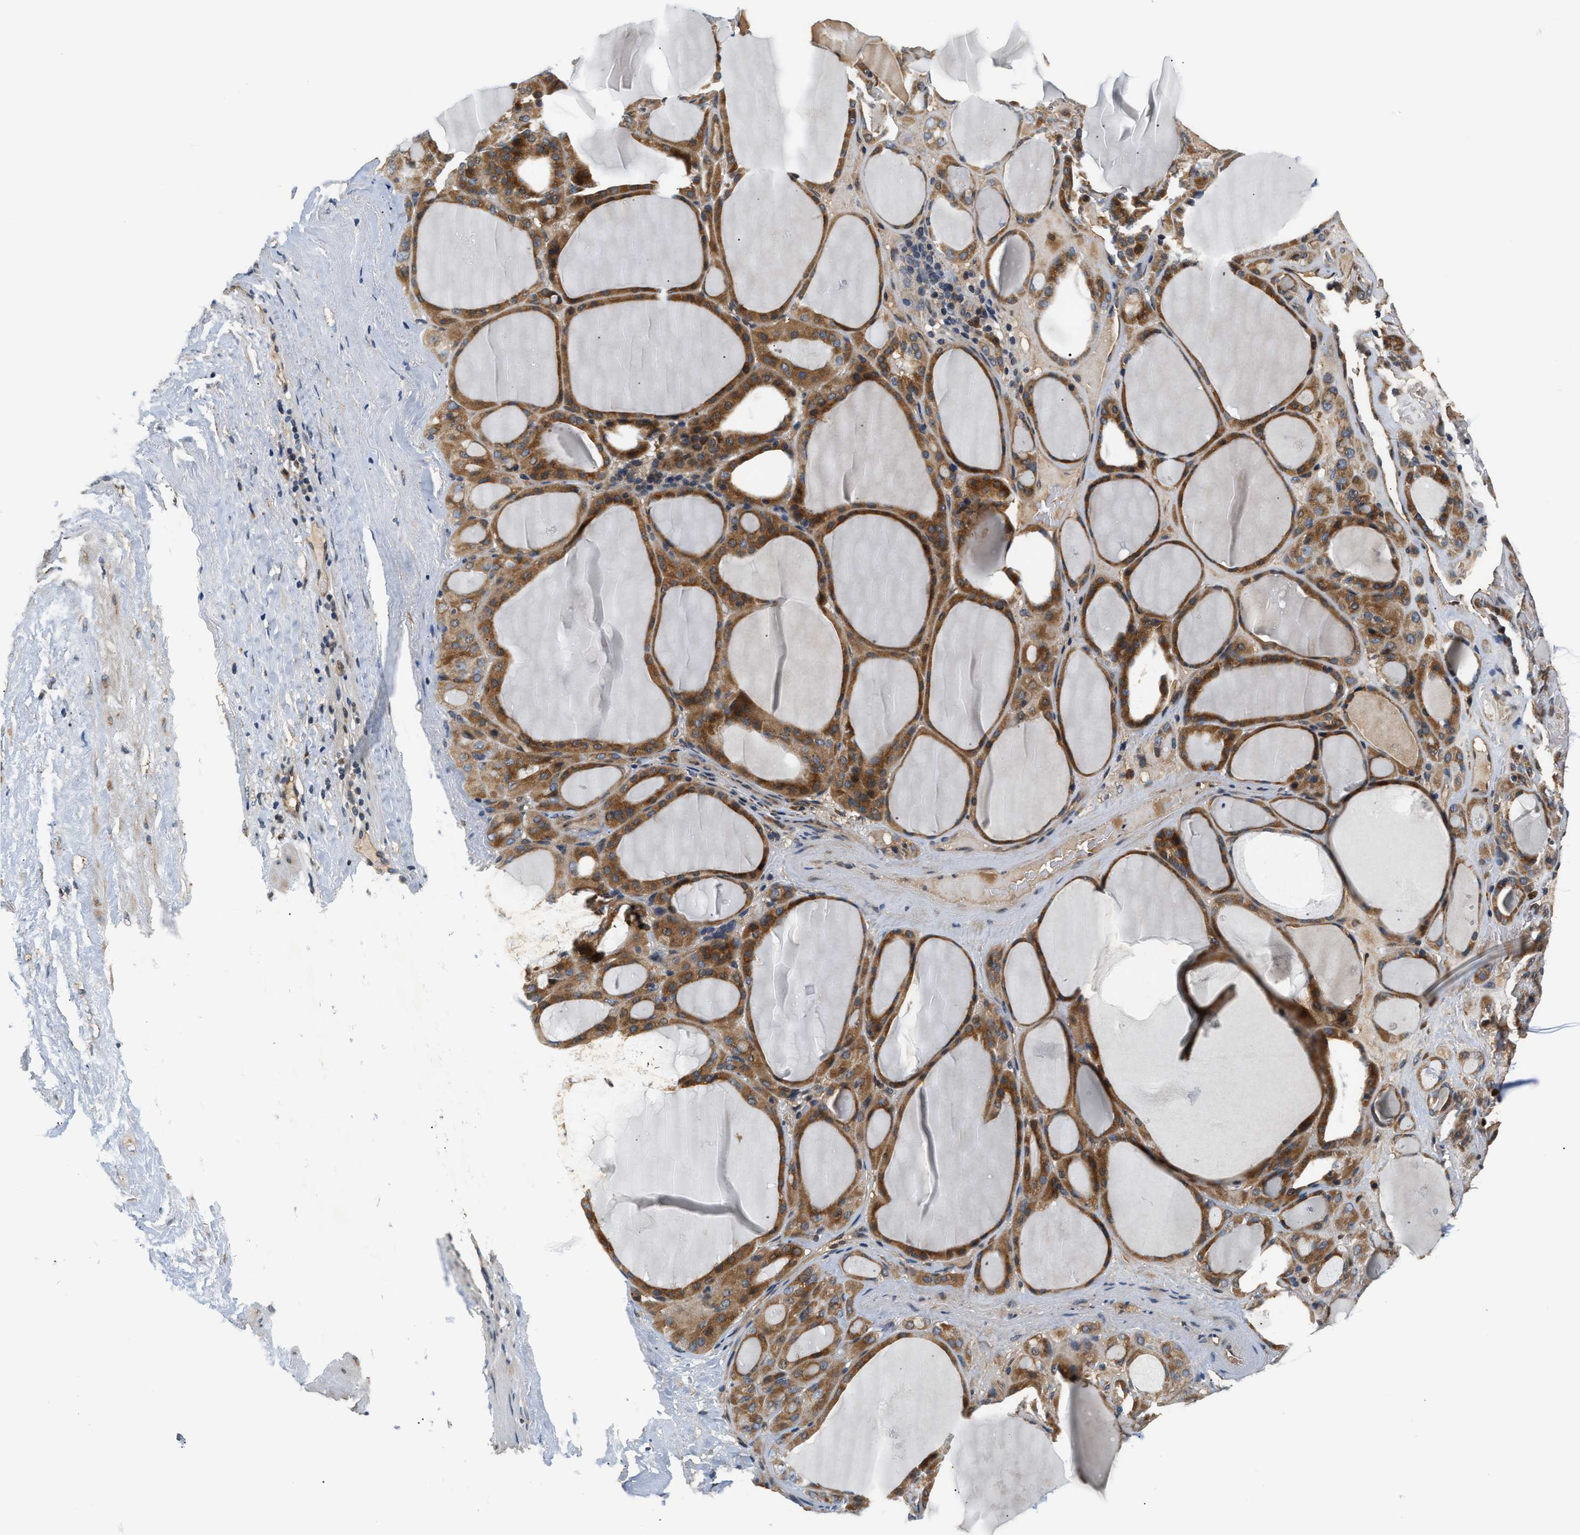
{"staining": {"intensity": "strong", "quantity": ">75%", "location": "cytoplasmic/membranous"}, "tissue": "thyroid gland", "cell_type": "Glandular cells", "image_type": "normal", "snomed": [{"axis": "morphology", "description": "Normal tissue, NOS"}, {"axis": "morphology", "description": "Carcinoma, NOS"}, {"axis": "topography", "description": "Thyroid gland"}], "caption": "Protein analysis of unremarkable thyroid gland reveals strong cytoplasmic/membranous expression in approximately >75% of glandular cells. (Stains: DAB (3,3'-diaminobenzidine) in brown, nuclei in blue, Microscopy: brightfield microscopy at high magnification).", "gene": "TNIP2", "patient": {"sex": "female", "age": 86}}